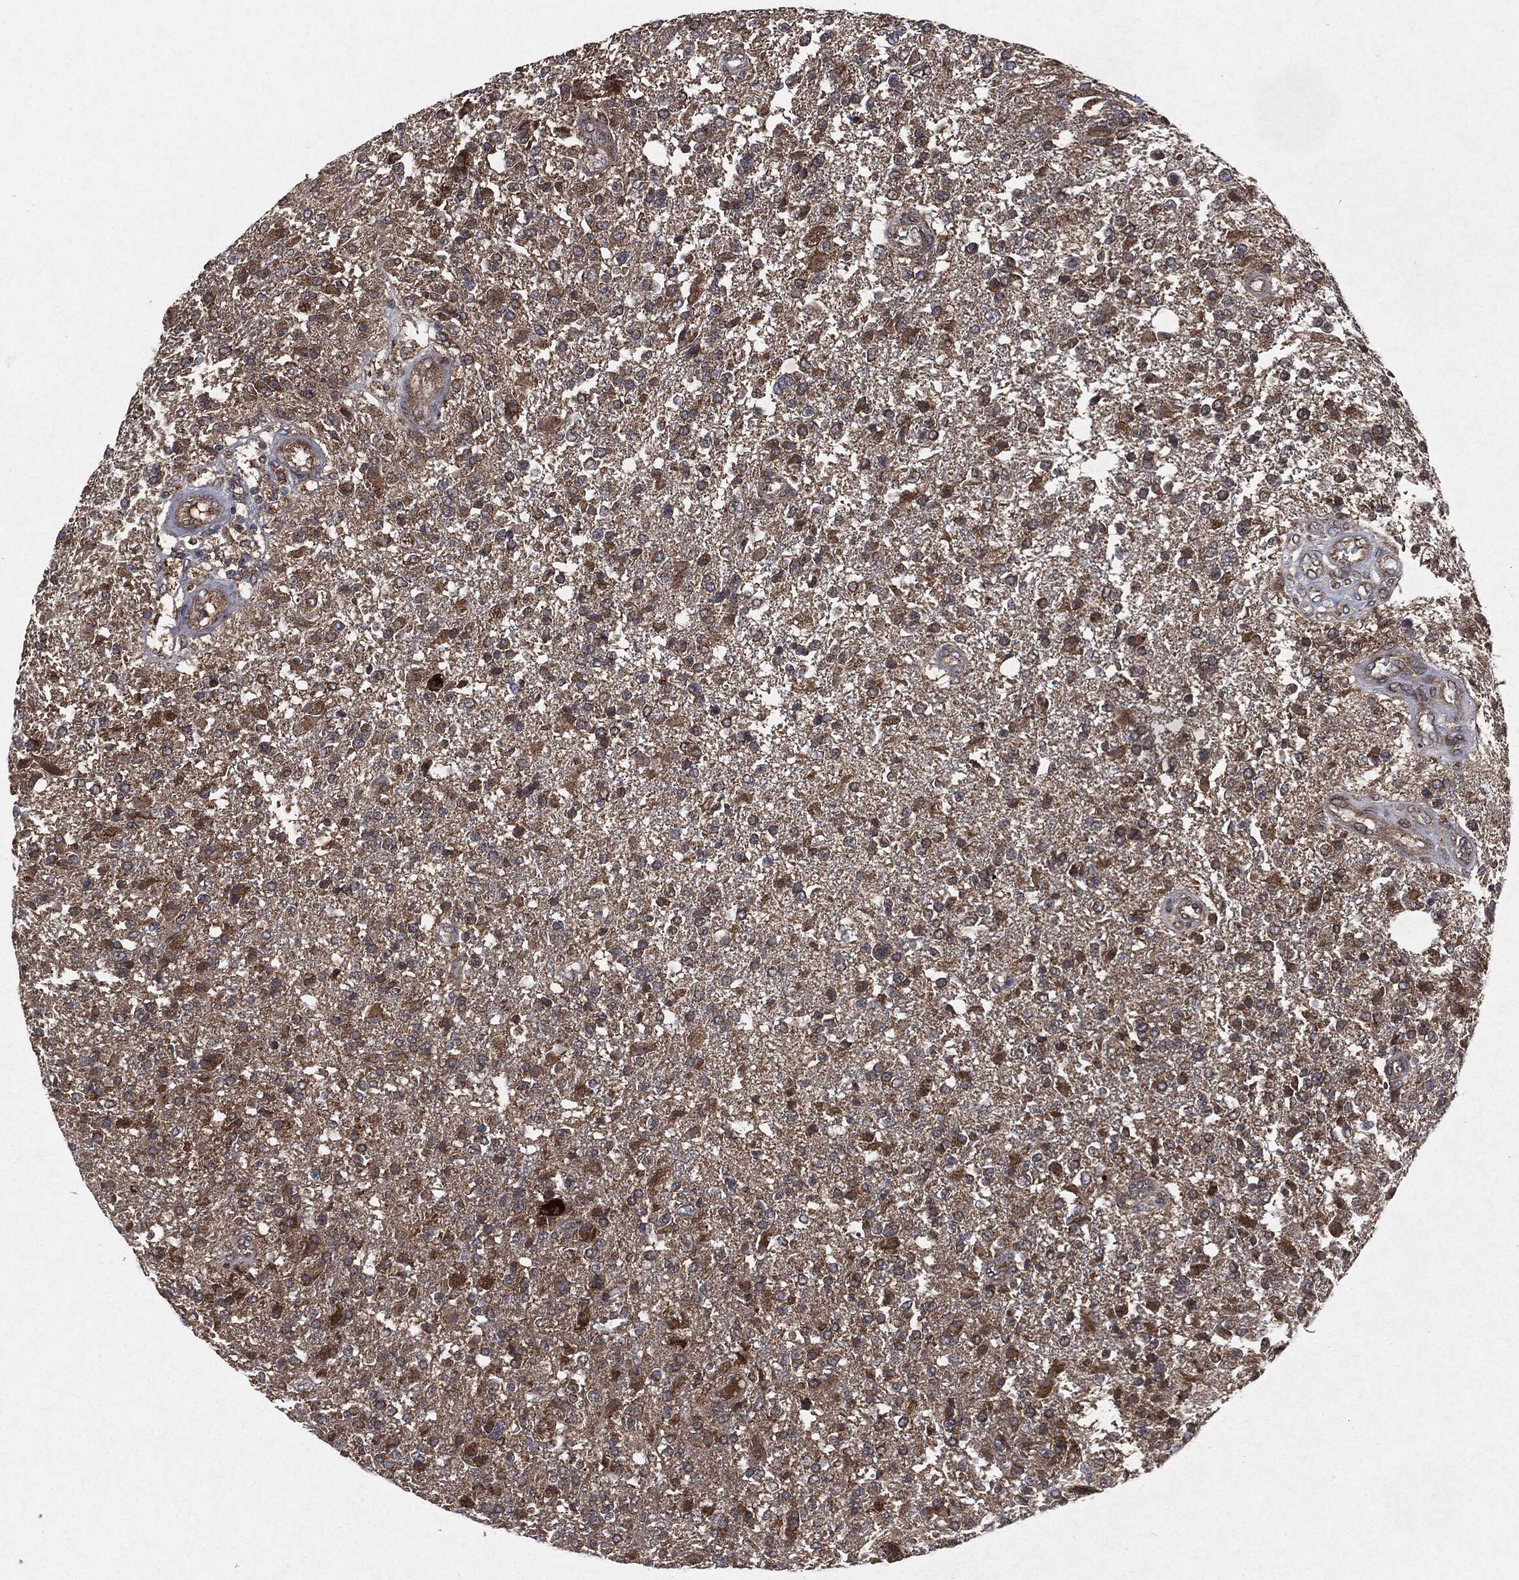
{"staining": {"intensity": "strong", "quantity": "25%-75%", "location": "cytoplasmic/membranous"}, "tissue": "glioma", "cell_type": "Tumor cells", "image_type": "cancer", "snomed": [{"axis": "morphology", "description": "Glioma, malignant, High grade"}, {"axis": "topography", "description": "Brain"}], "caption": "IHC of human malignant glioma (high-grade) reveals high levels of strong cytoplasmic/membranous positivity in about 25%-75% of tumor cells.", "gene": "RAF1", "patient": {"sex": "male", "age": 56}}